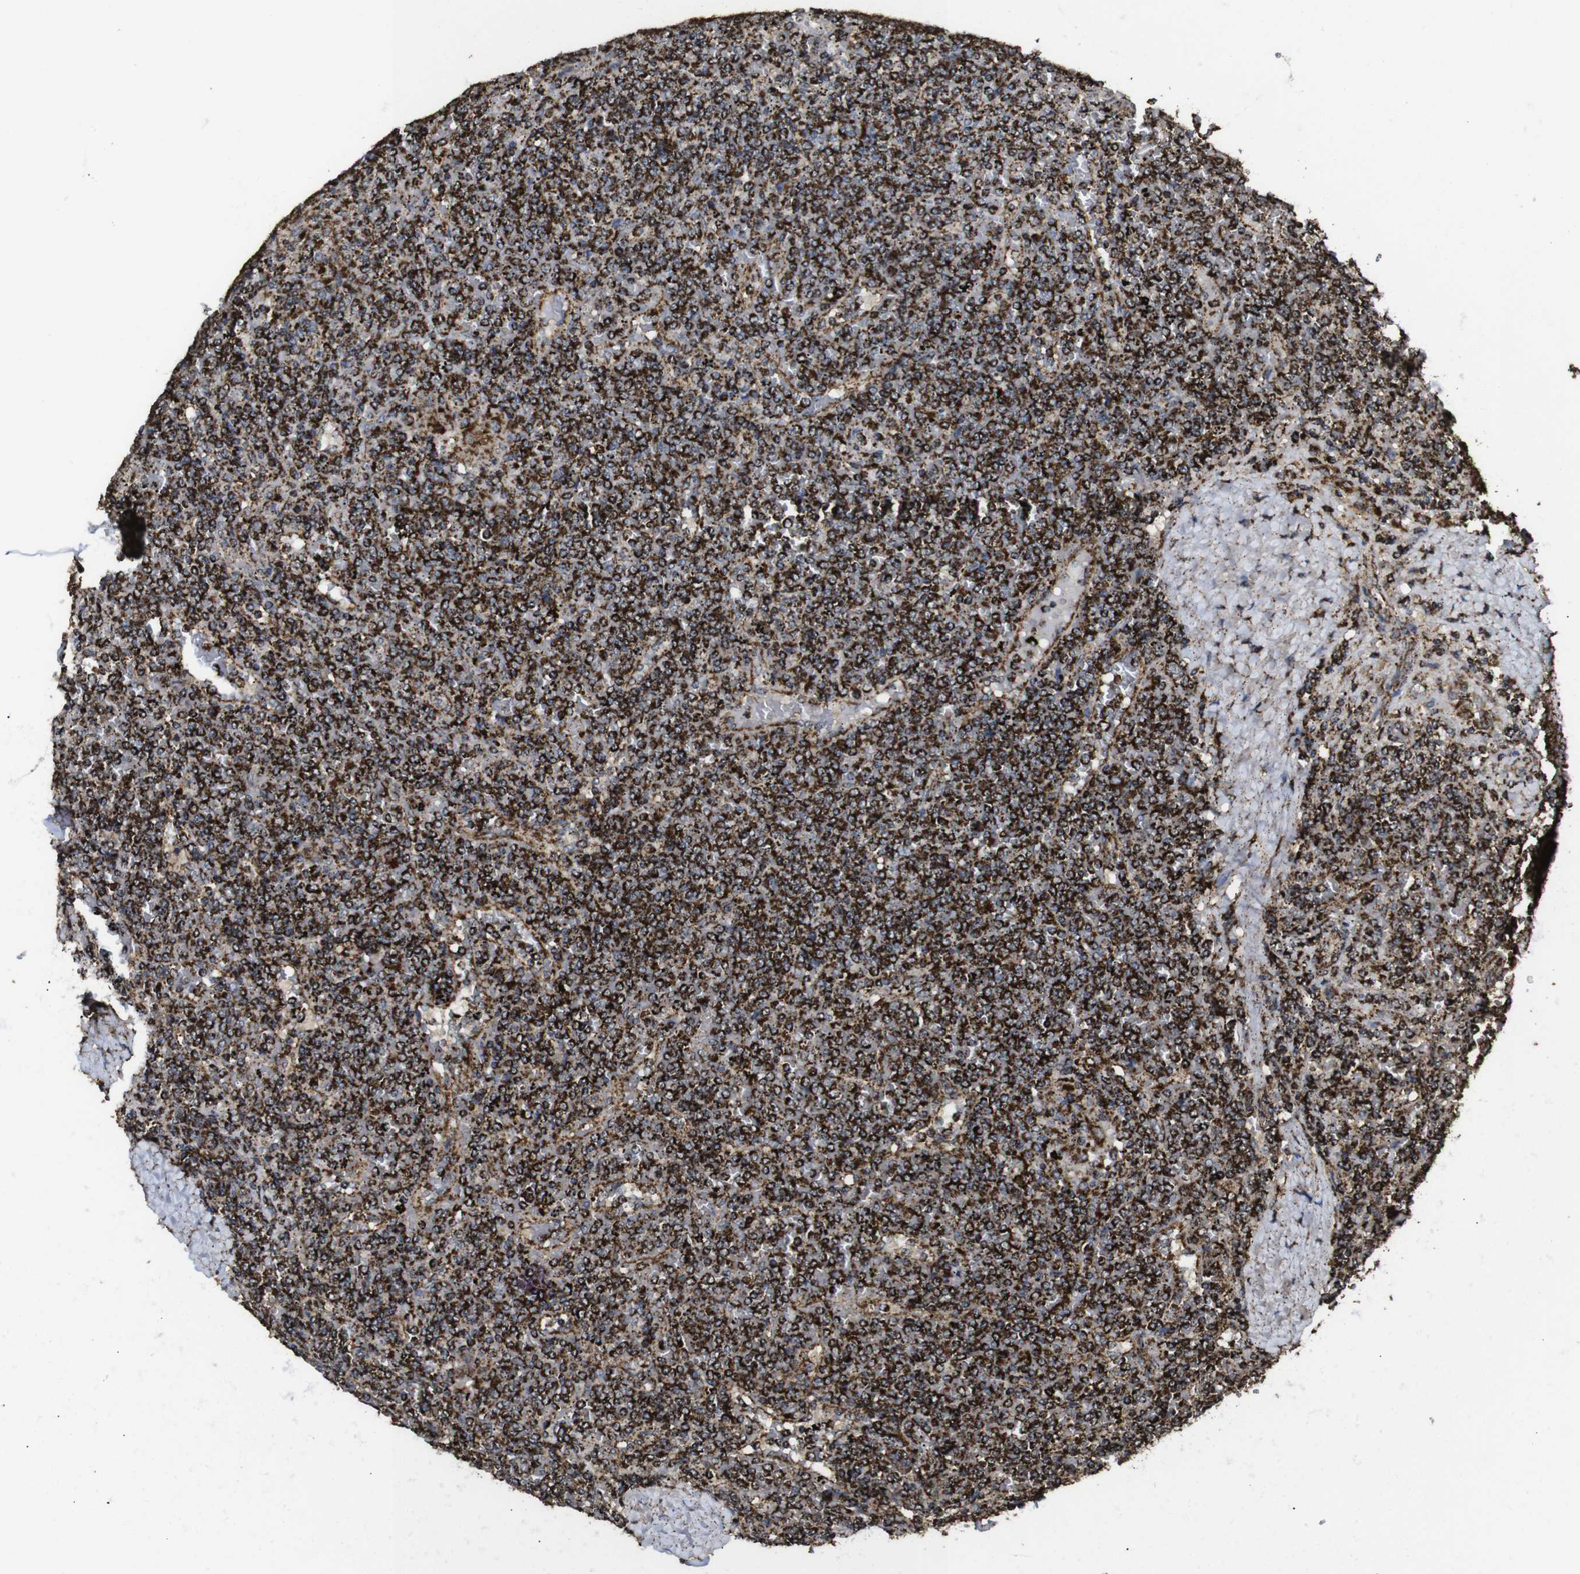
{"staining": {"intensity": "strong", "quantity": ">75%", "location": "cytoplasmic/membranous"}, "tissue": "lymphoma", "cell_type": "Tumor cells", "image_type": "cancer", "snomed": [{"axis": "morphology", "description": "Malignant lymphoma, non-Hodgkin's type, Low grade"}, {"axis": "topography", "description": "Spleen"}], "caption": "An image of low-grade malignant lymphoma, non-Hodgkin's type stained for a protein demonstrates strong cytoplasmic/membranous brown staining in tumor cells.", "gene": "ATP5F1A", "patient": {"sex": "female", "age": 19}}